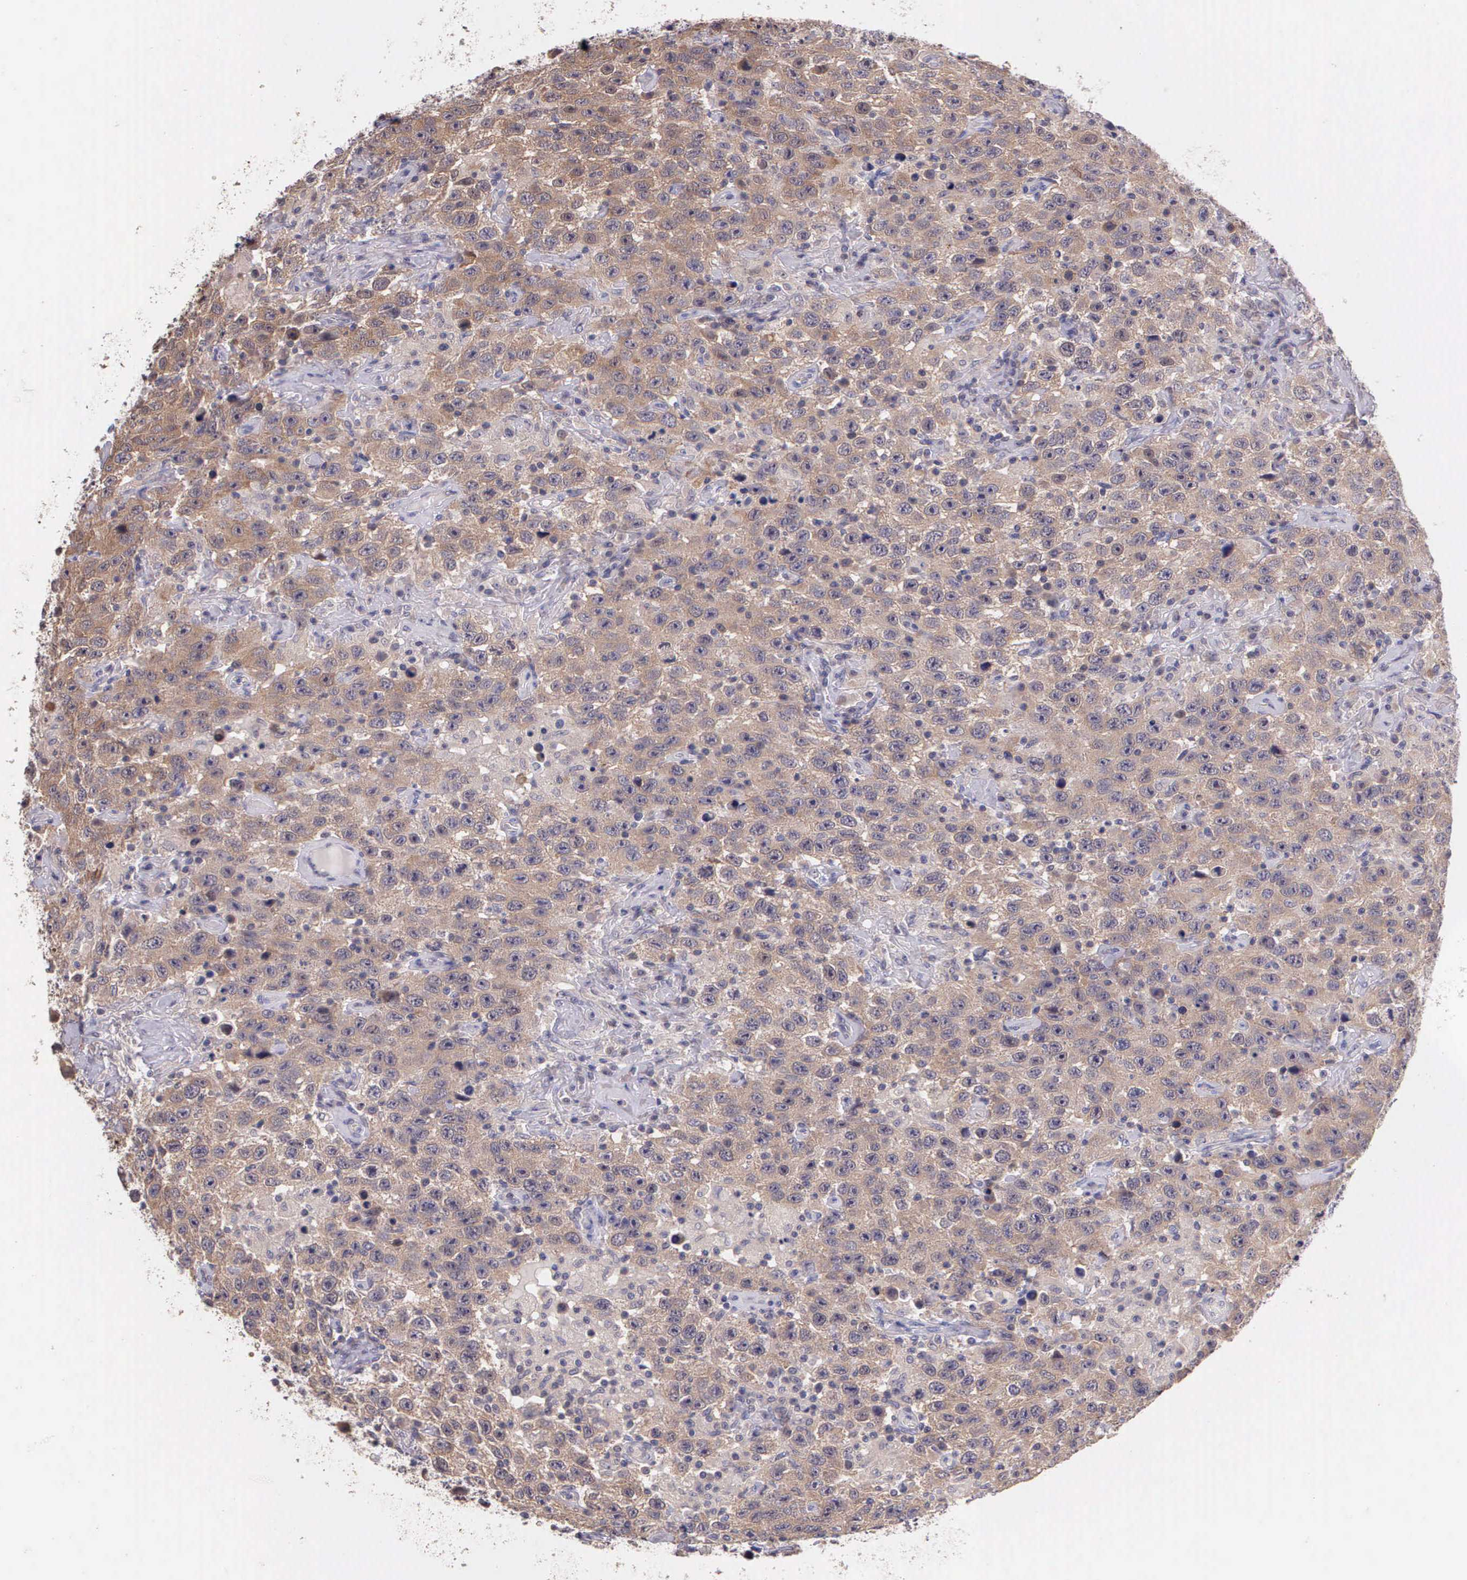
{"staining": {"intensity": "weak", "quantity": ">75%", "location": "cytoplasmic/membranous"}, "tissue": "testis cancer", "cell_type": "Tumor cells", "image_type": "cancer", "snomed": [{"axis": "morphology", "description": "Seminoma, NOS"}, {"axis": "topography", "description": "Testis"}], "caption": "There is low levels of weak cytoplasmic/membranous expression in tumor cells of seminoma (testis), as demonstrated by immunohistochemical staining (brown color).", "gene": "IGBP1", "patient": {"sex": "male", "age": 41}}